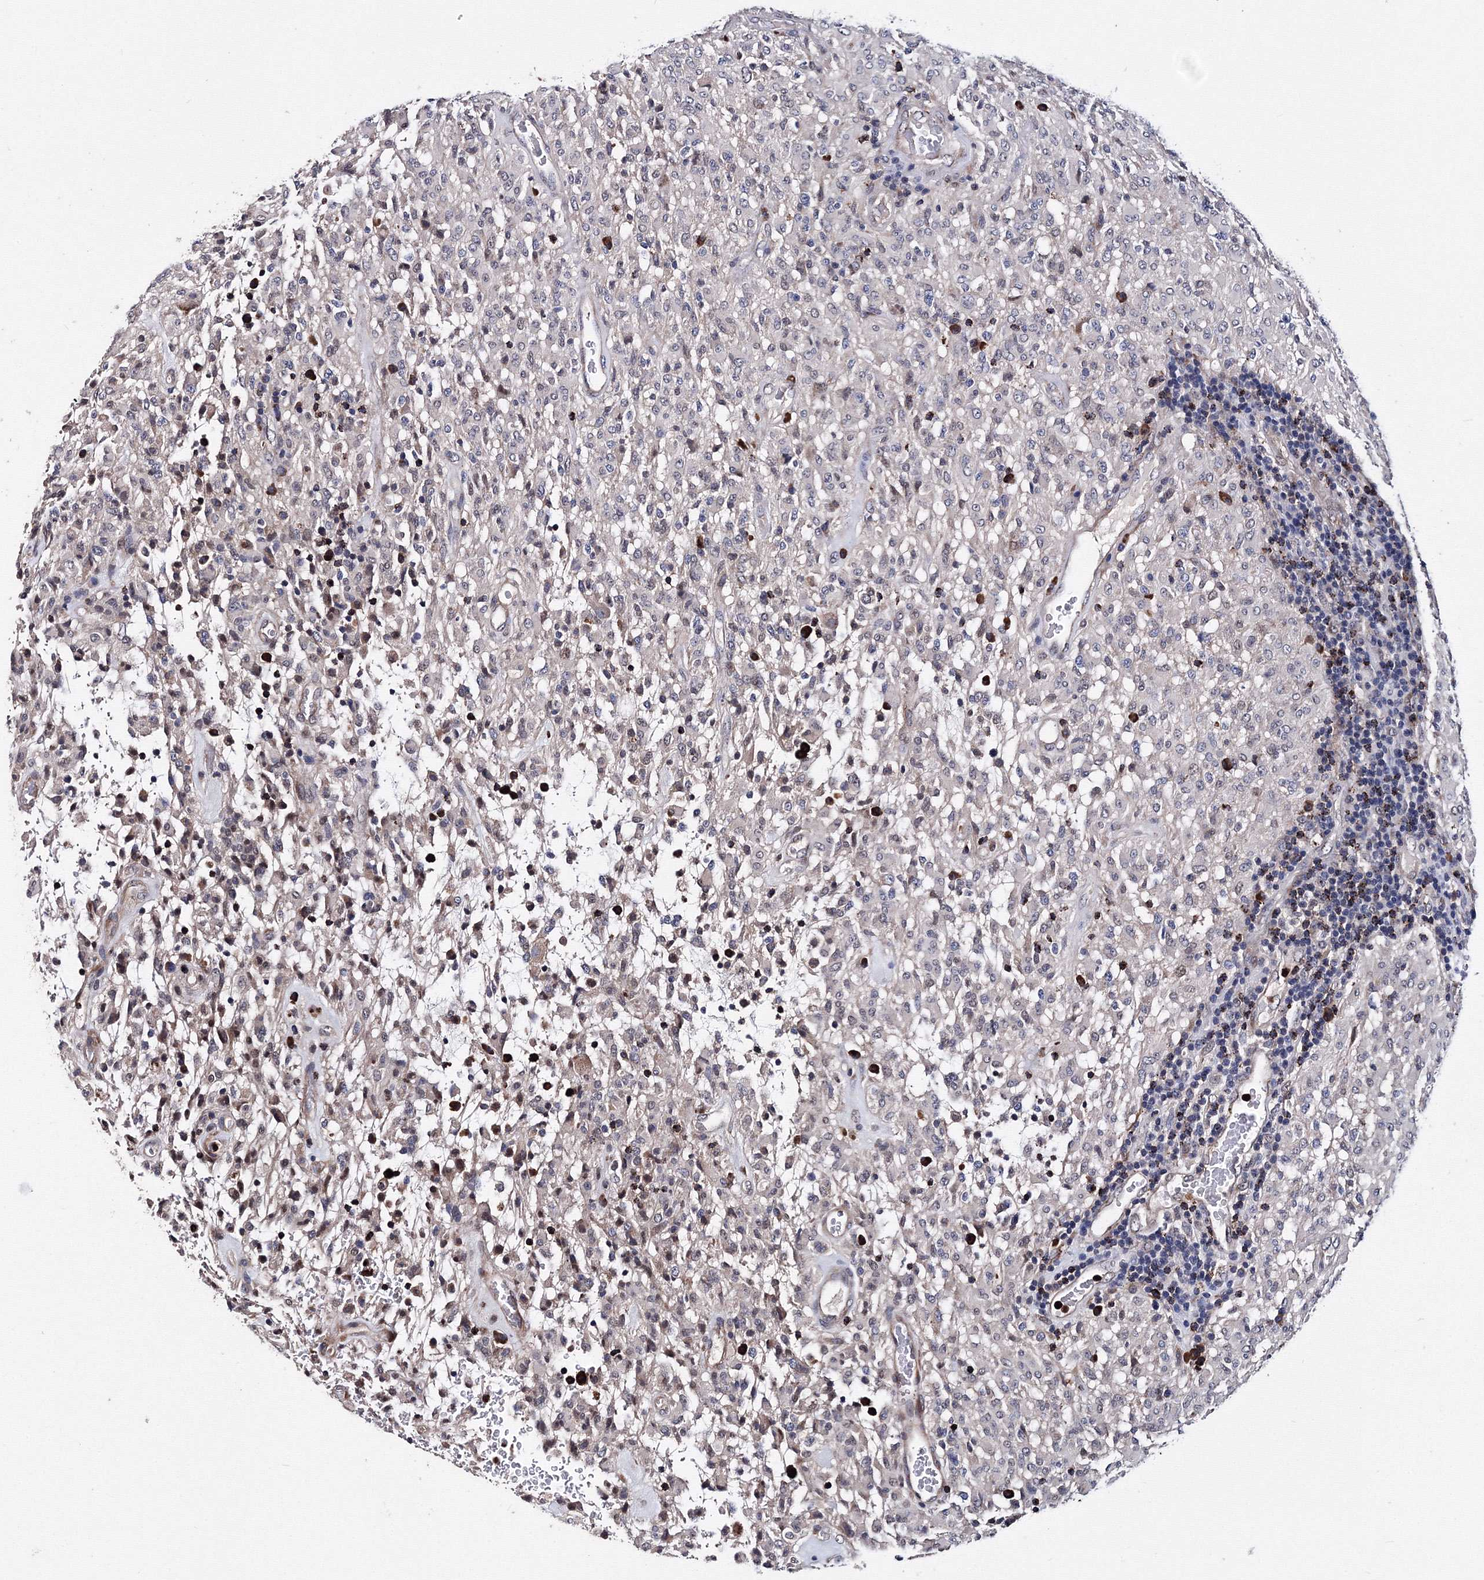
{"staining": {"intensity": "negative", "quantity": "none", "location": "none"}, "tissue": "glioma", "cell_type": "Tumor cells", "image_type": "cancer", "snomed": [{"axis": "morphology", "description": "Glioma, malignant, High grade"}, {"axis": "topography", "description": "Brain"}], "caption": "There is no significant staining in tumor cells of glioma.", "gene": "PHYKPL", "patient": {"sex": "female", "age": 57}}